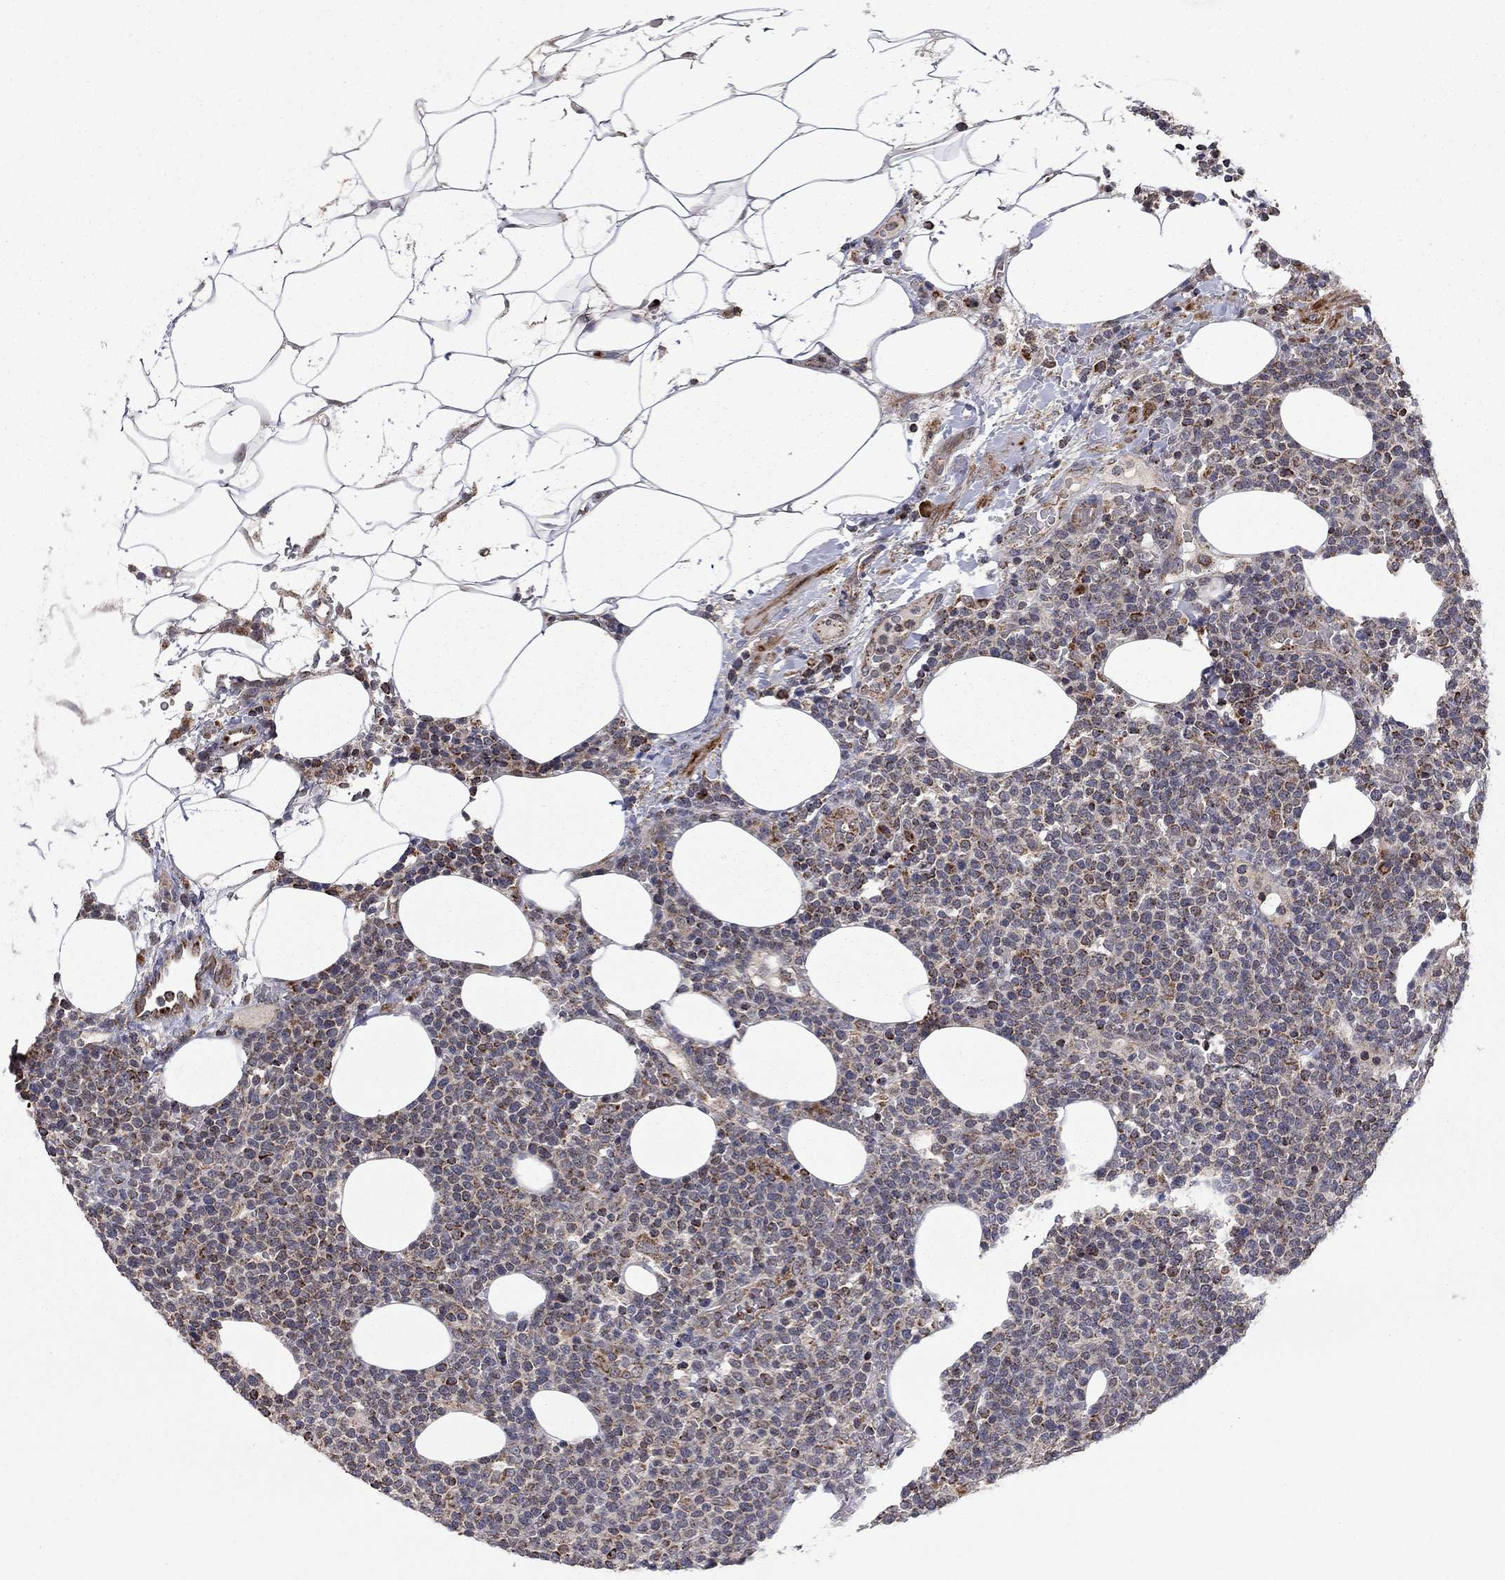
{"staining": {"intensity": "moderate", "quantity": "<25%", "location": "cytoplasmic/membranous"}, "tissue": "lymphoma", "cell_type": "Tumor cells", "image_type": "cancer", "snomed": [{"axis": "morphology", "description": "Malignant lymphoma, non-Hodgkin's type, High grade"}, {"axis": "topography", "description": "Lymph node"}], "caption": "IHC of lymphoma exhibits low levels of moderate cytoplasmic/membranous expression in about <25% of tumor cells.", "gene": "IDS", "patient": {"sex": "male", "age": 61}}